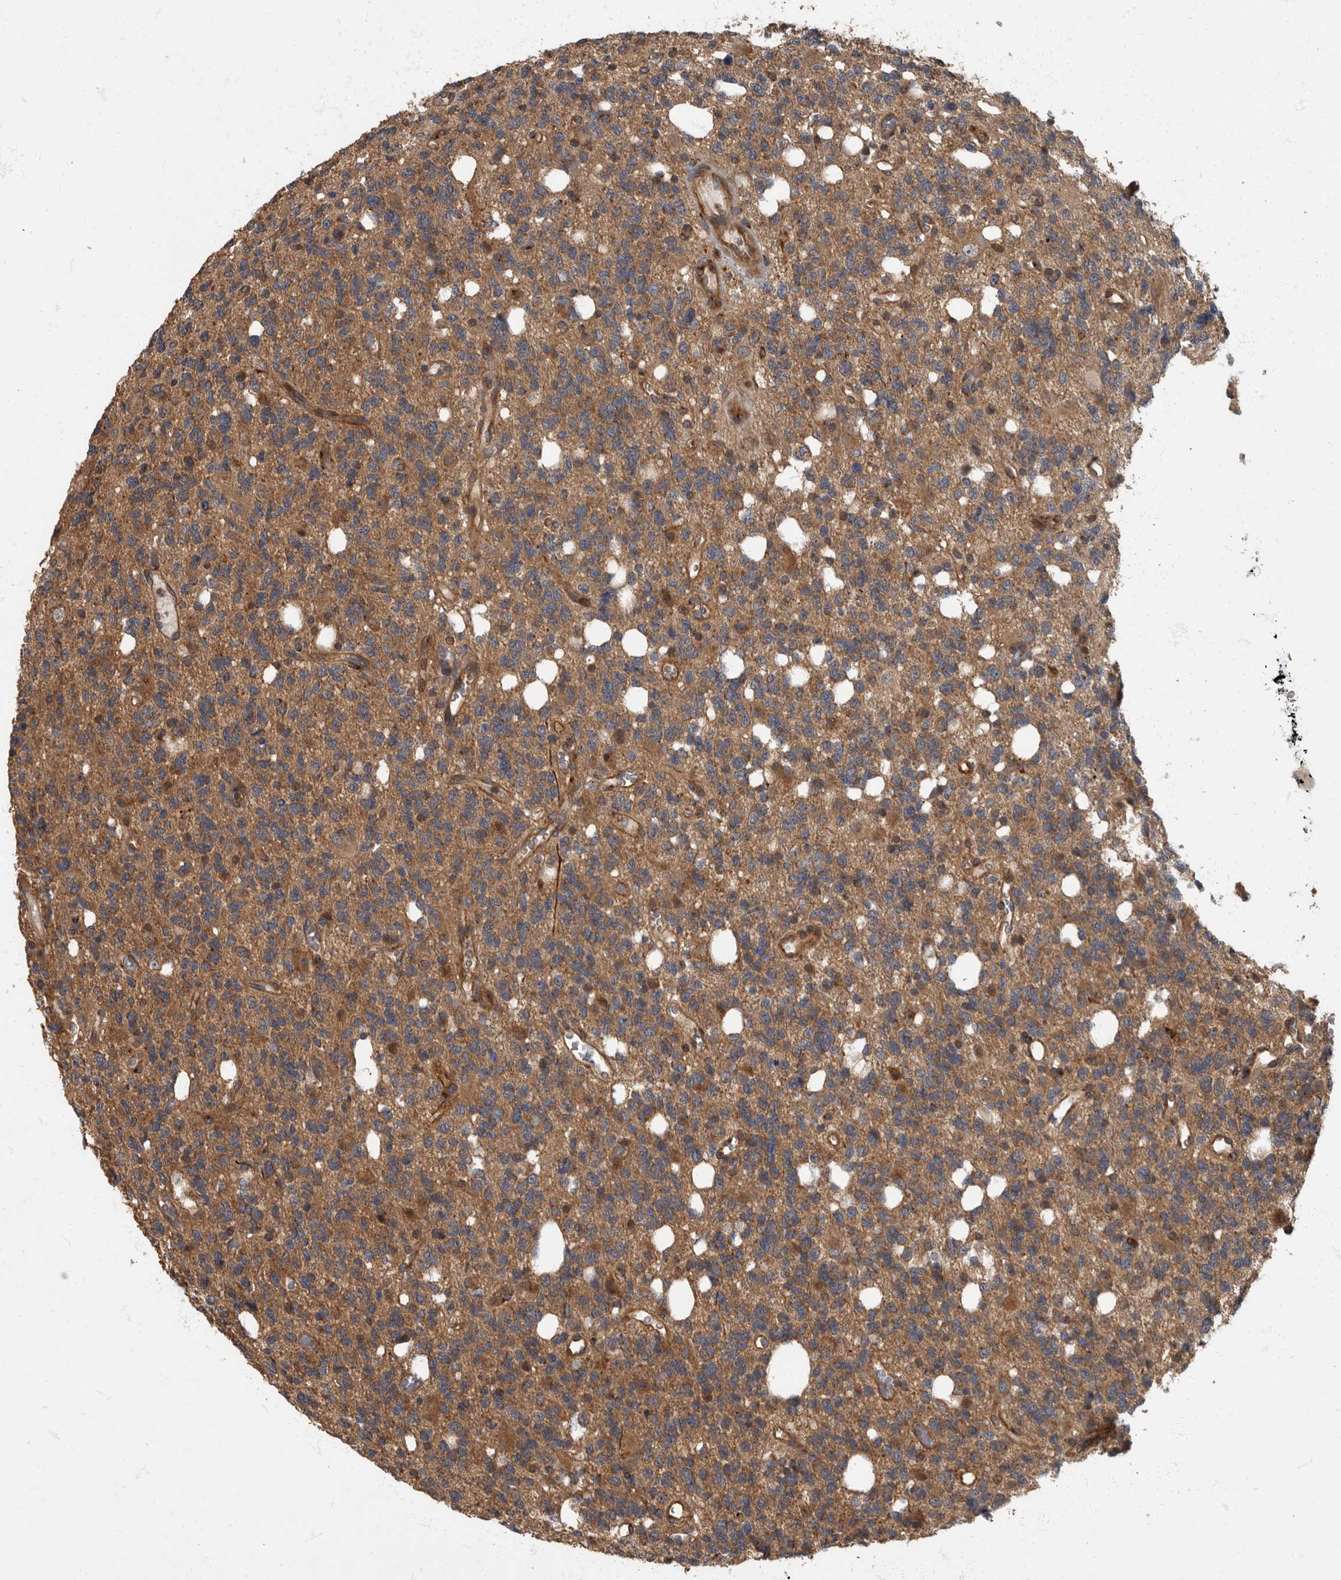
{"staining": {"intensity": "moderate", "quantity": ">75%", "location": "cytoplasmic/membranous"}, "tissue": "glioma", "cell_type": "Tumor cells", "image_type": "cancer", "snomed": [{"axis": "morphology", "description": "Glioma, malignant, High grade"}, {"axis": "topography", "description": "Brain"}], "caption": "Immunohistochemical staining of malignant glioma (high-grade) displays medium levels of moderate cytoplasmic/membranous protein positivity in approximately >75% of tumor cells.", "gene": "IQCK", "patient": {"sex": "female", "age": 62}}